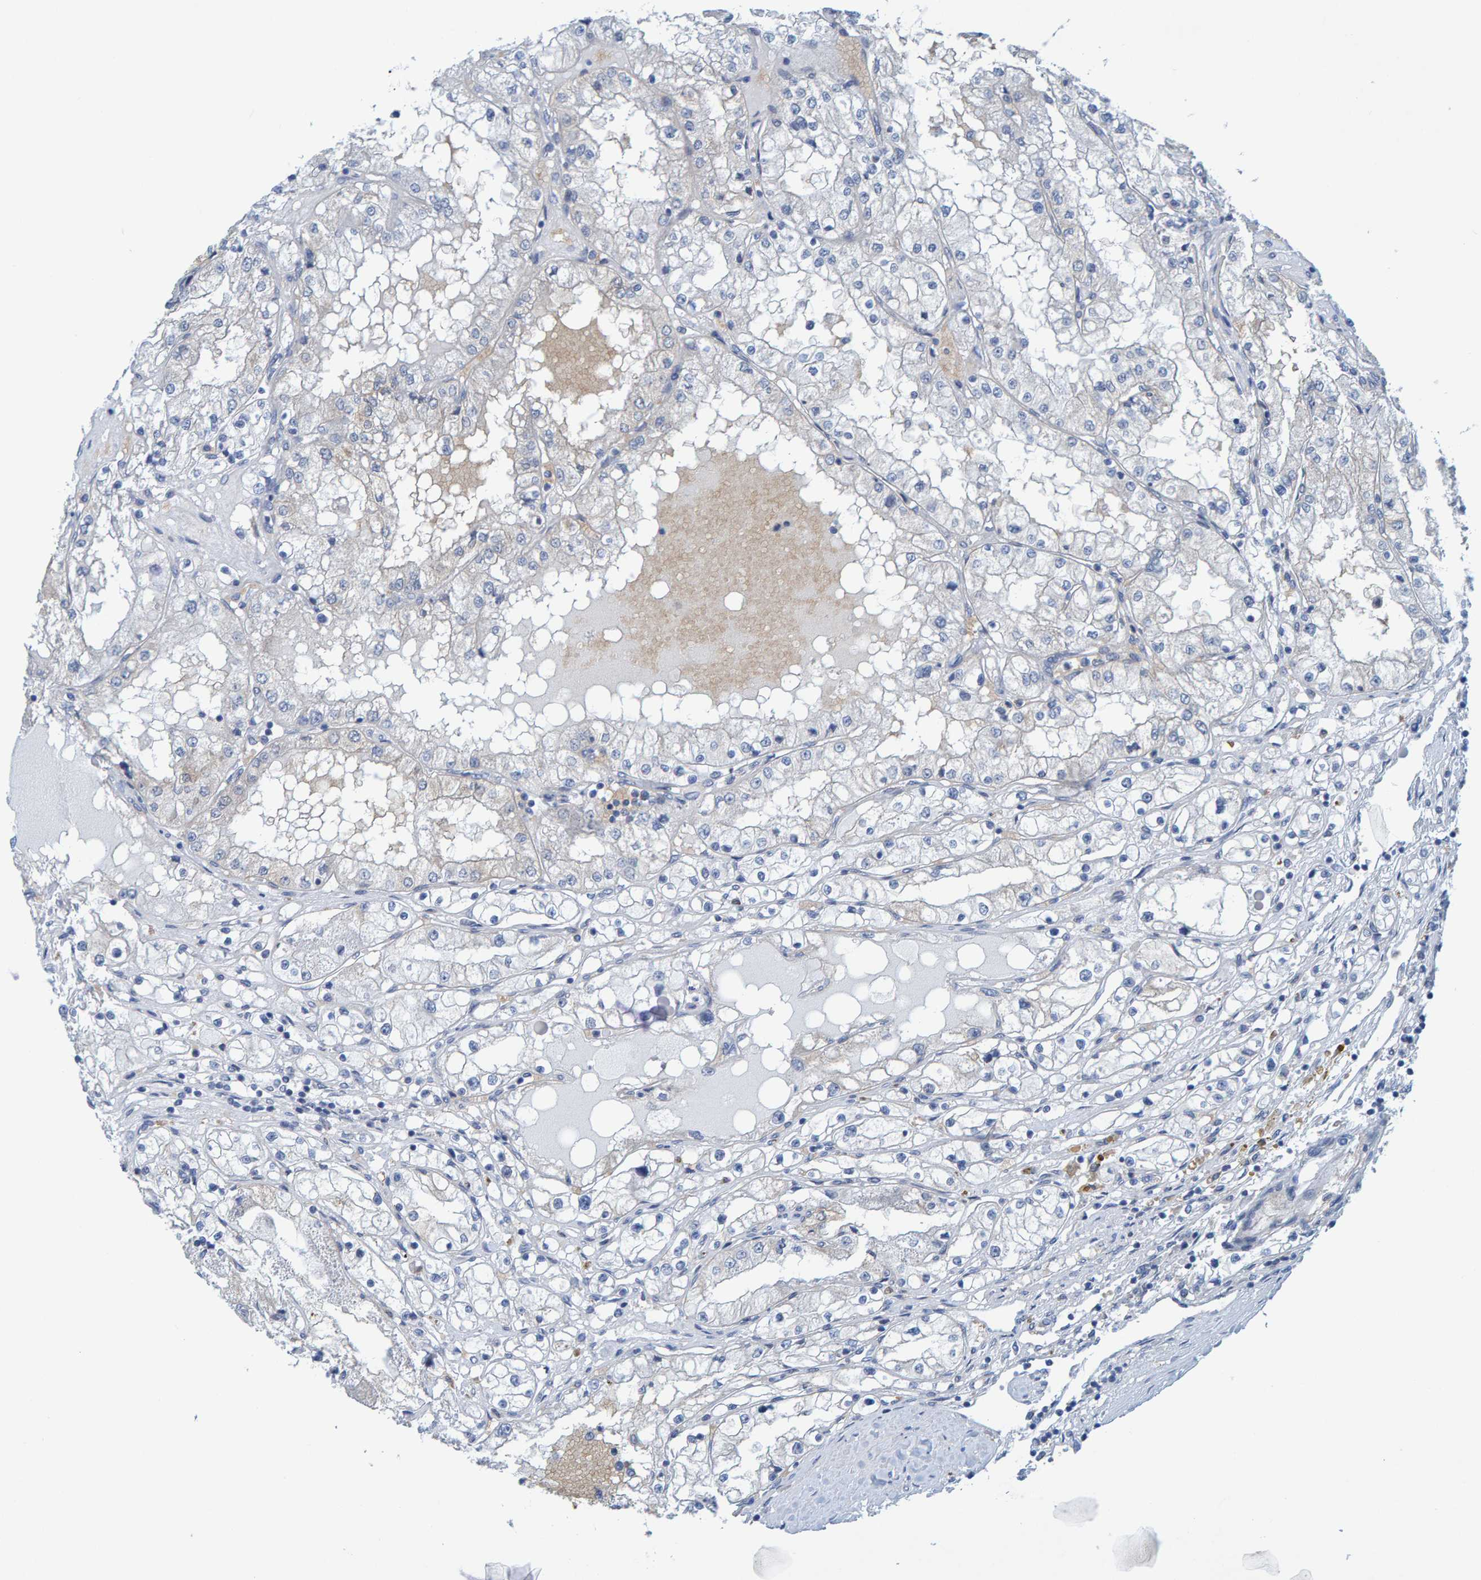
{"staining": {"intensity": "negative", "quantity": "none", "location": "none"}, "tissue": "renal cancer", "cell_type": "Tumor cells", "image_type": "cancer", "snomed": [{"axis": "morphology", "description": "Adenocarcinoma, NOS"}, {"axis": "topography", "description": "Kidney"}], "caption": "This is a histopathology image of IHC staining of renal cancer, which shows no expression in tumor cells.", "gene": "ALAD", "patient": {"sex": "male", "age": 68}}